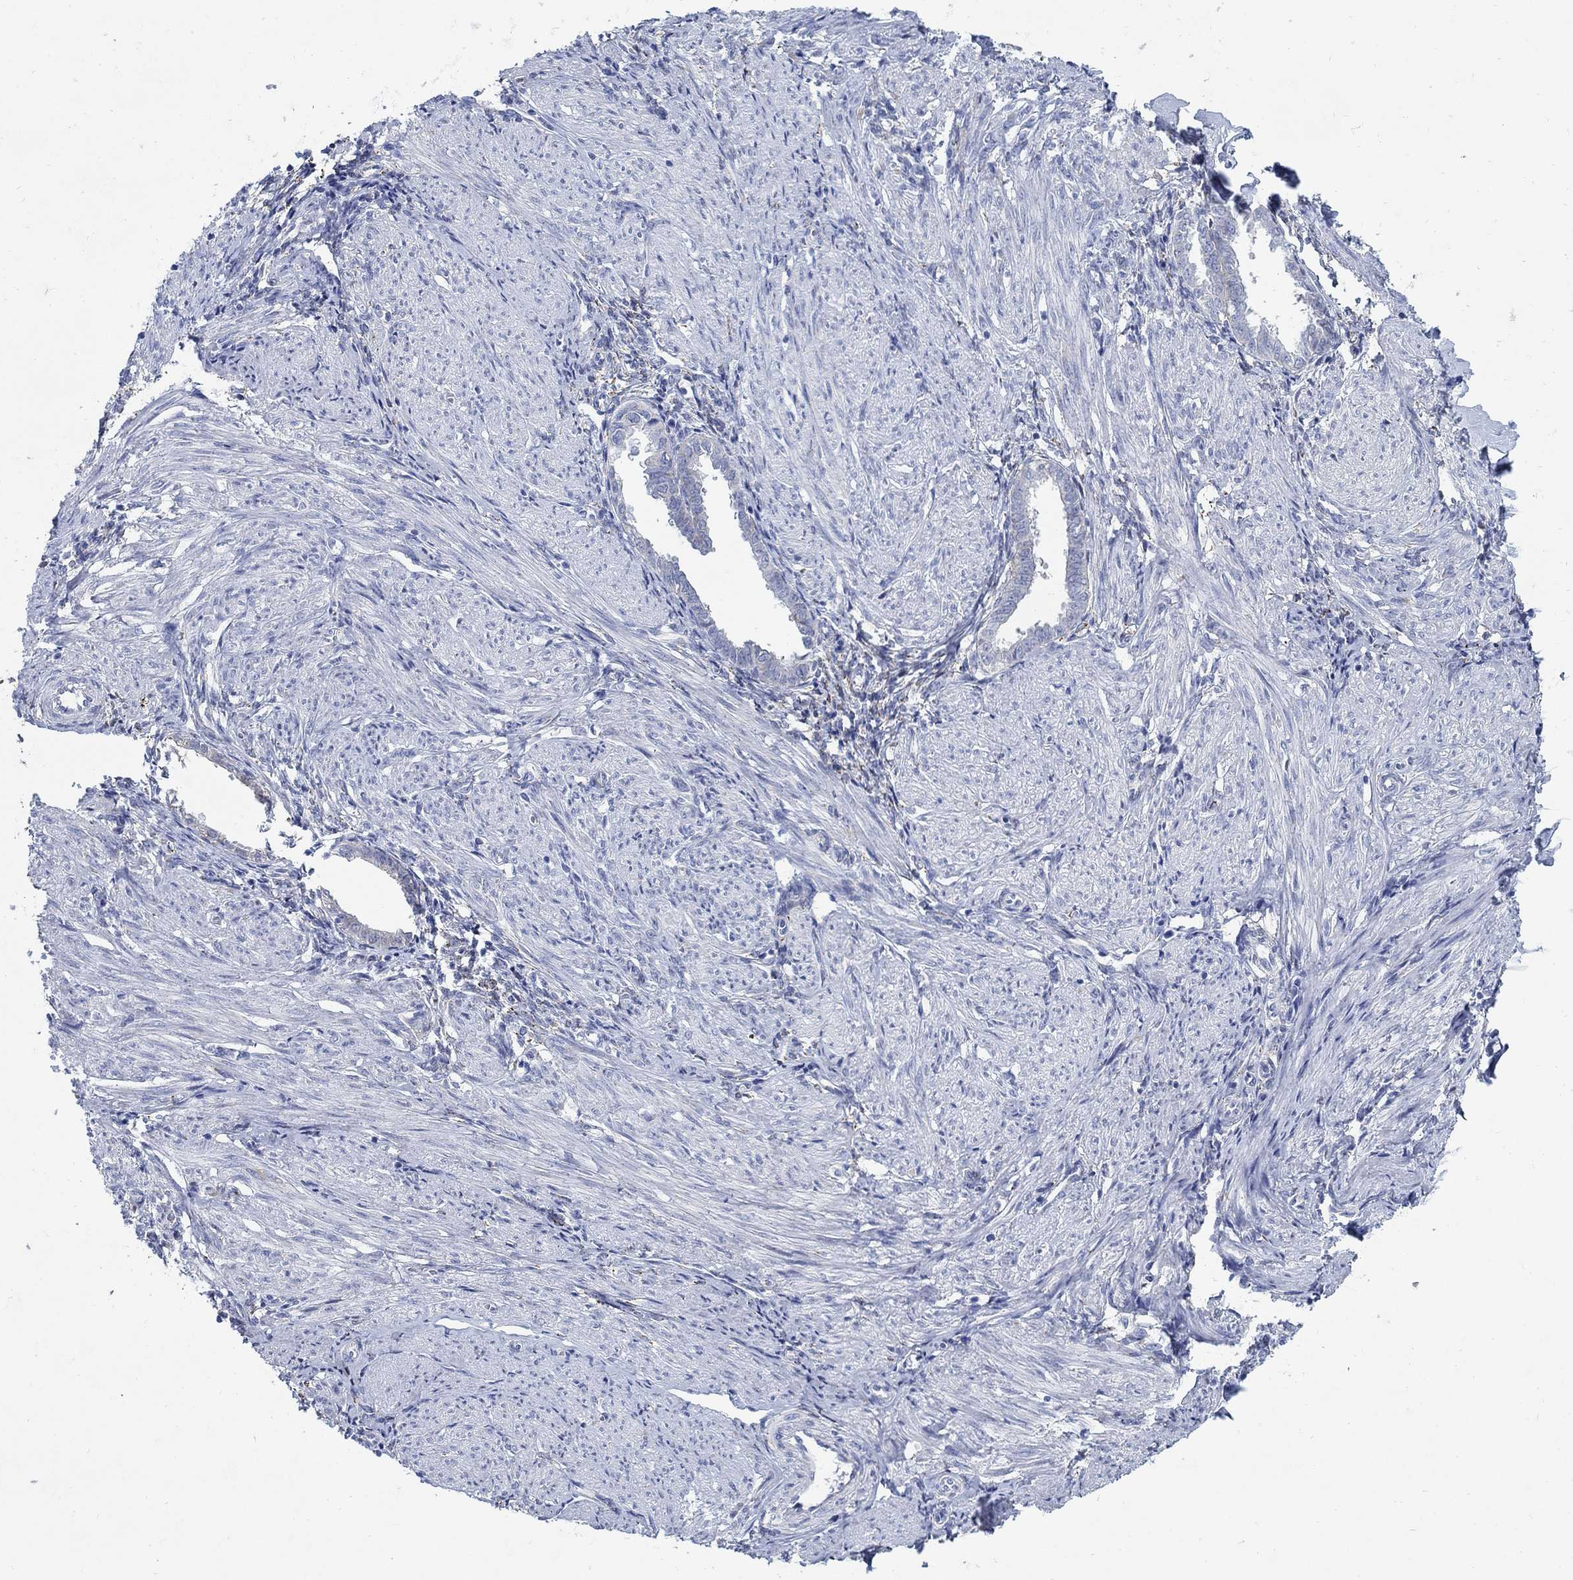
{"staining": {"intensity": "negative", "quantity": "none", "location": "none"}, "tissue": "endometrium", "cell_type": "Cells in endometrial stroma", "image_type": "normal", "snomed": [{"axis": "morphology", "description": "Normal tissue, NOS"}, {"axis": "topography", "description": "Endometrium"}], "caption": "DAB immunohistochemical staining of benign endometrium exhibits no significant staining in cells in endometrial stroma.", "gene": "ZDHHC14", "patient": {"sex": "female", "age": 37}}